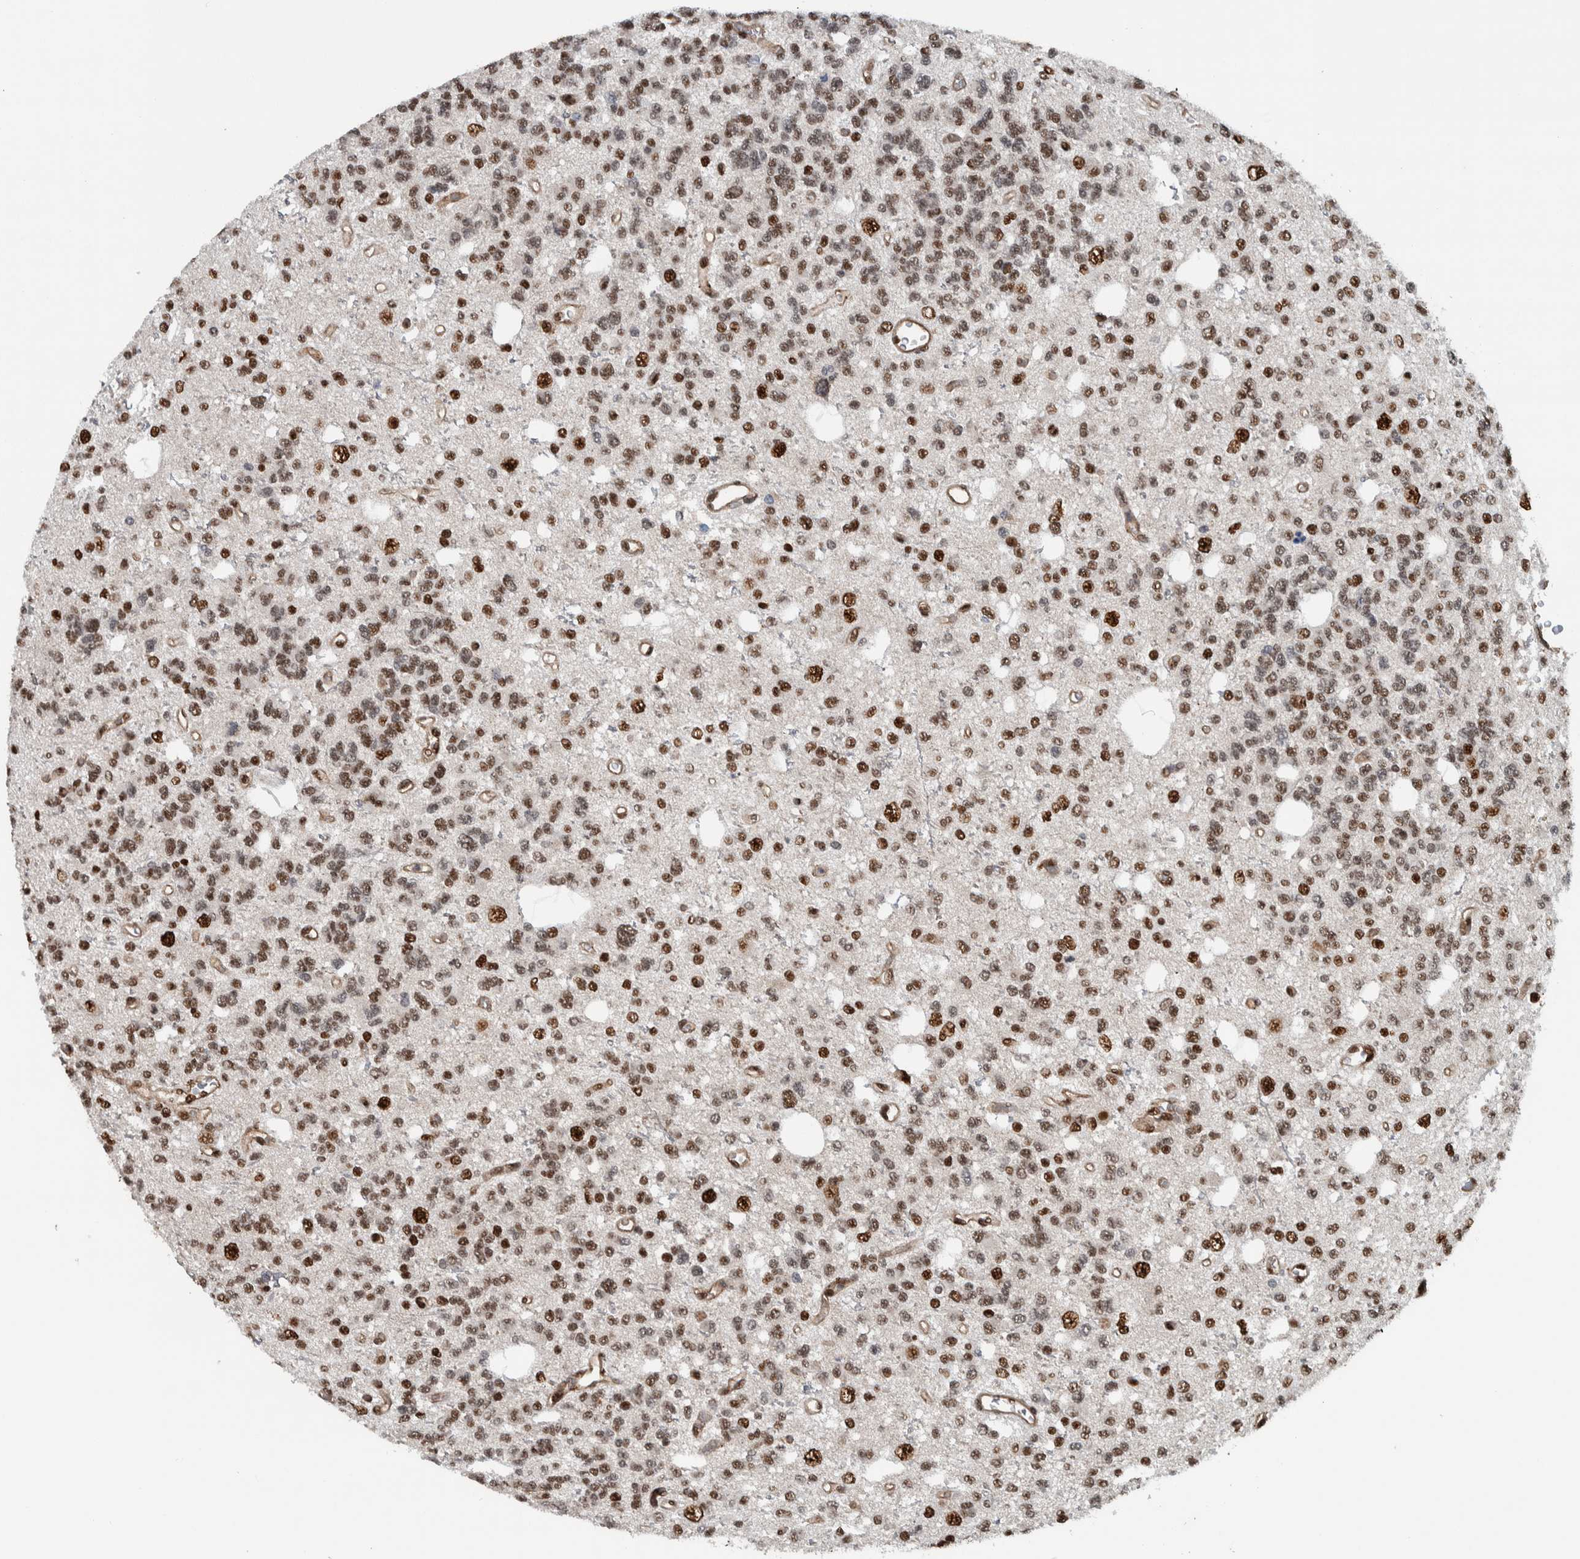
{"staining": {"intensity": "strong", "quantity": ">75%", "location": "nuclear"}, "tissue": "glioma", "cell_type": "Tumor cells", "image_type": "cancer", "snomed": [{"axis": "morphology", "description": "Glioma, malignant, Low grade"}, {"axis": "topography", "description": "Brain"}], "caption": "Protein expression analysis of human malignant low-grade glioma reveals strong nuclear staining in approximately >75% of tumor cells. (Stains: DAB in brown, nuclei in blue, Microscopy: brightfield microscopy at high magnification).", "gene": "FAM135B", "patient": {"sex": "male", "age": 38}}